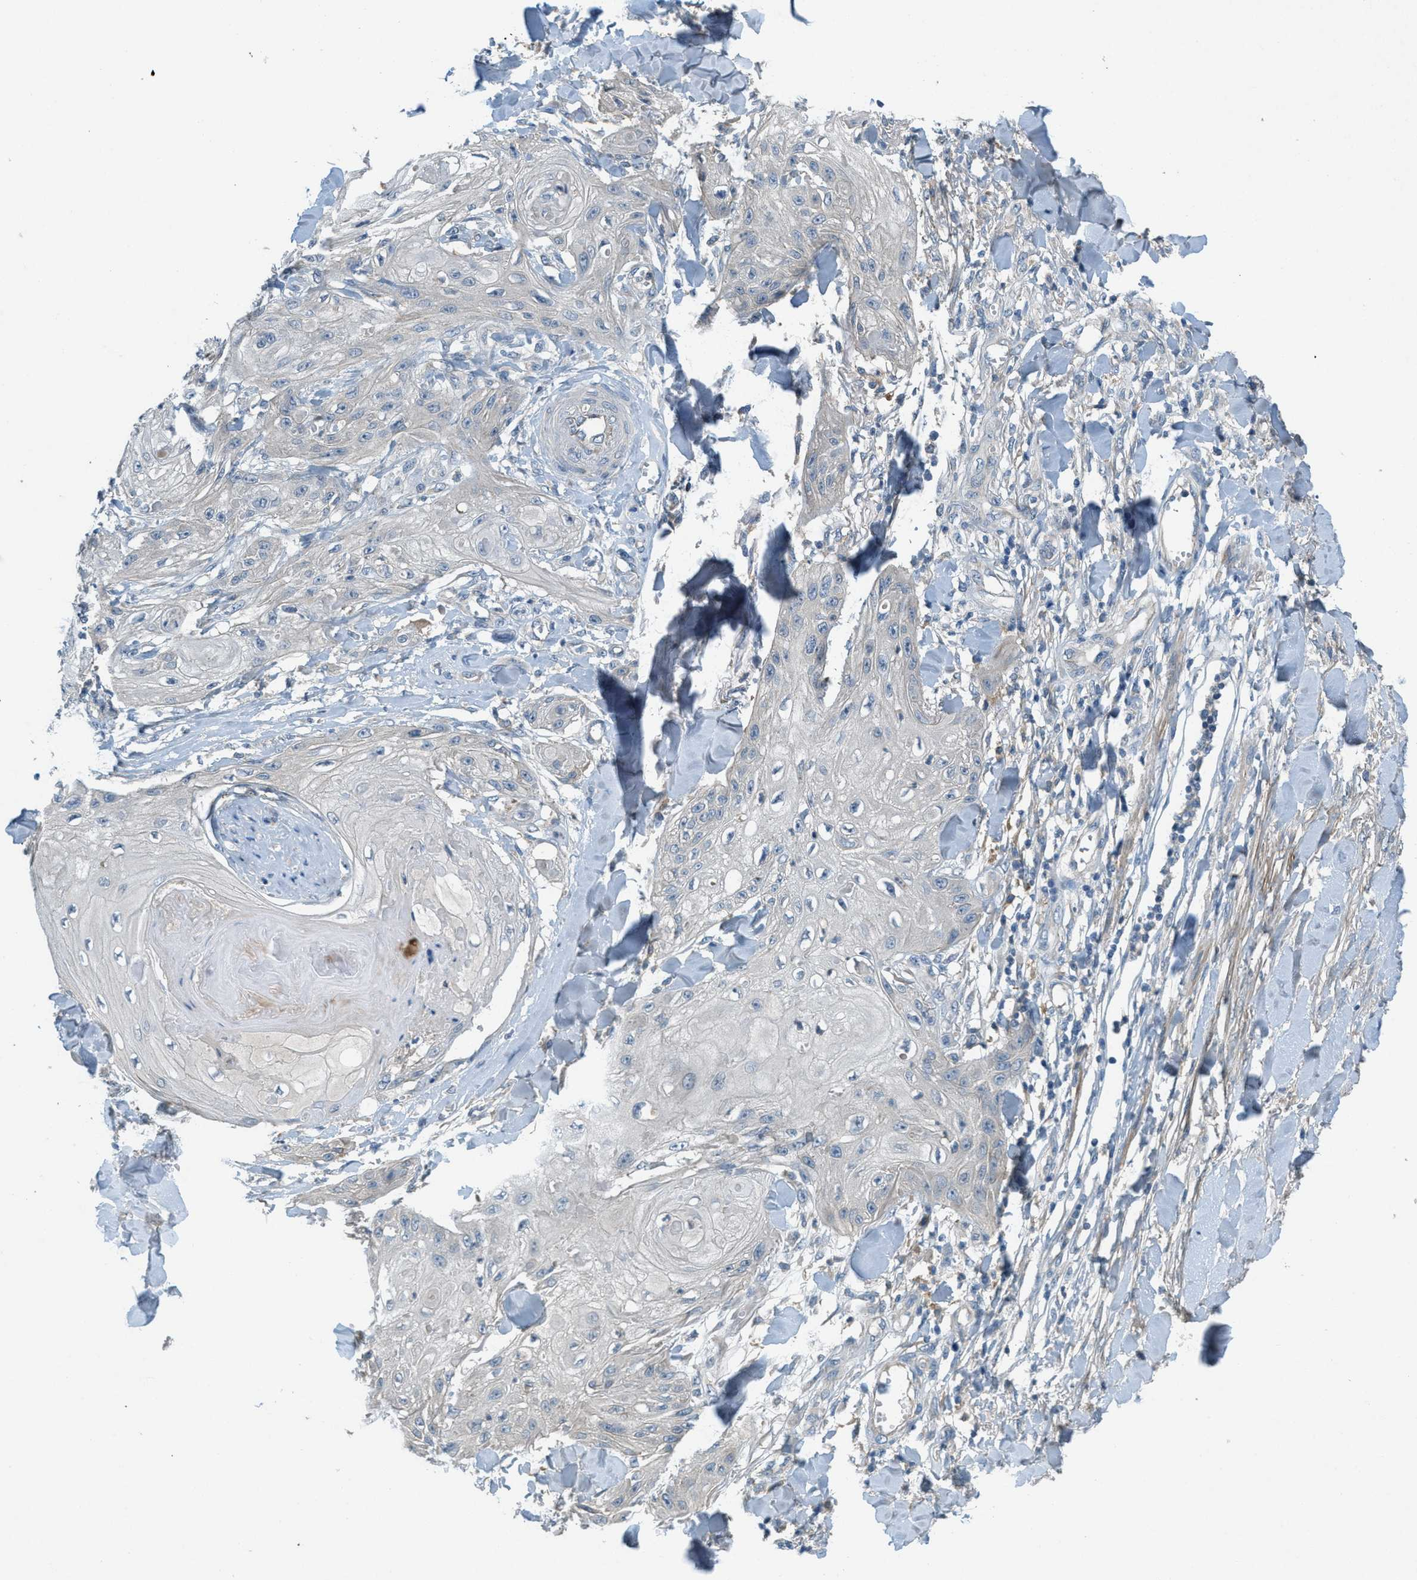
{"staining": {"intensity": "negative", "quantity": "none", "location": "none"}, "tissue": "skin cancer", "cell_type": "Tumor cells", "image_type": "cancer", "snomed": [{"axis": "morphology", "description": "Squamous cell carcinoma, NOS"}, {"axis": "topography", "description": "Skin"}], "caption": "There is no significant expression in tumor cells of squamous cell carcinoma (skin).", "gene": "ADCY6", "patient": {"sex": "male", "age": 74}}